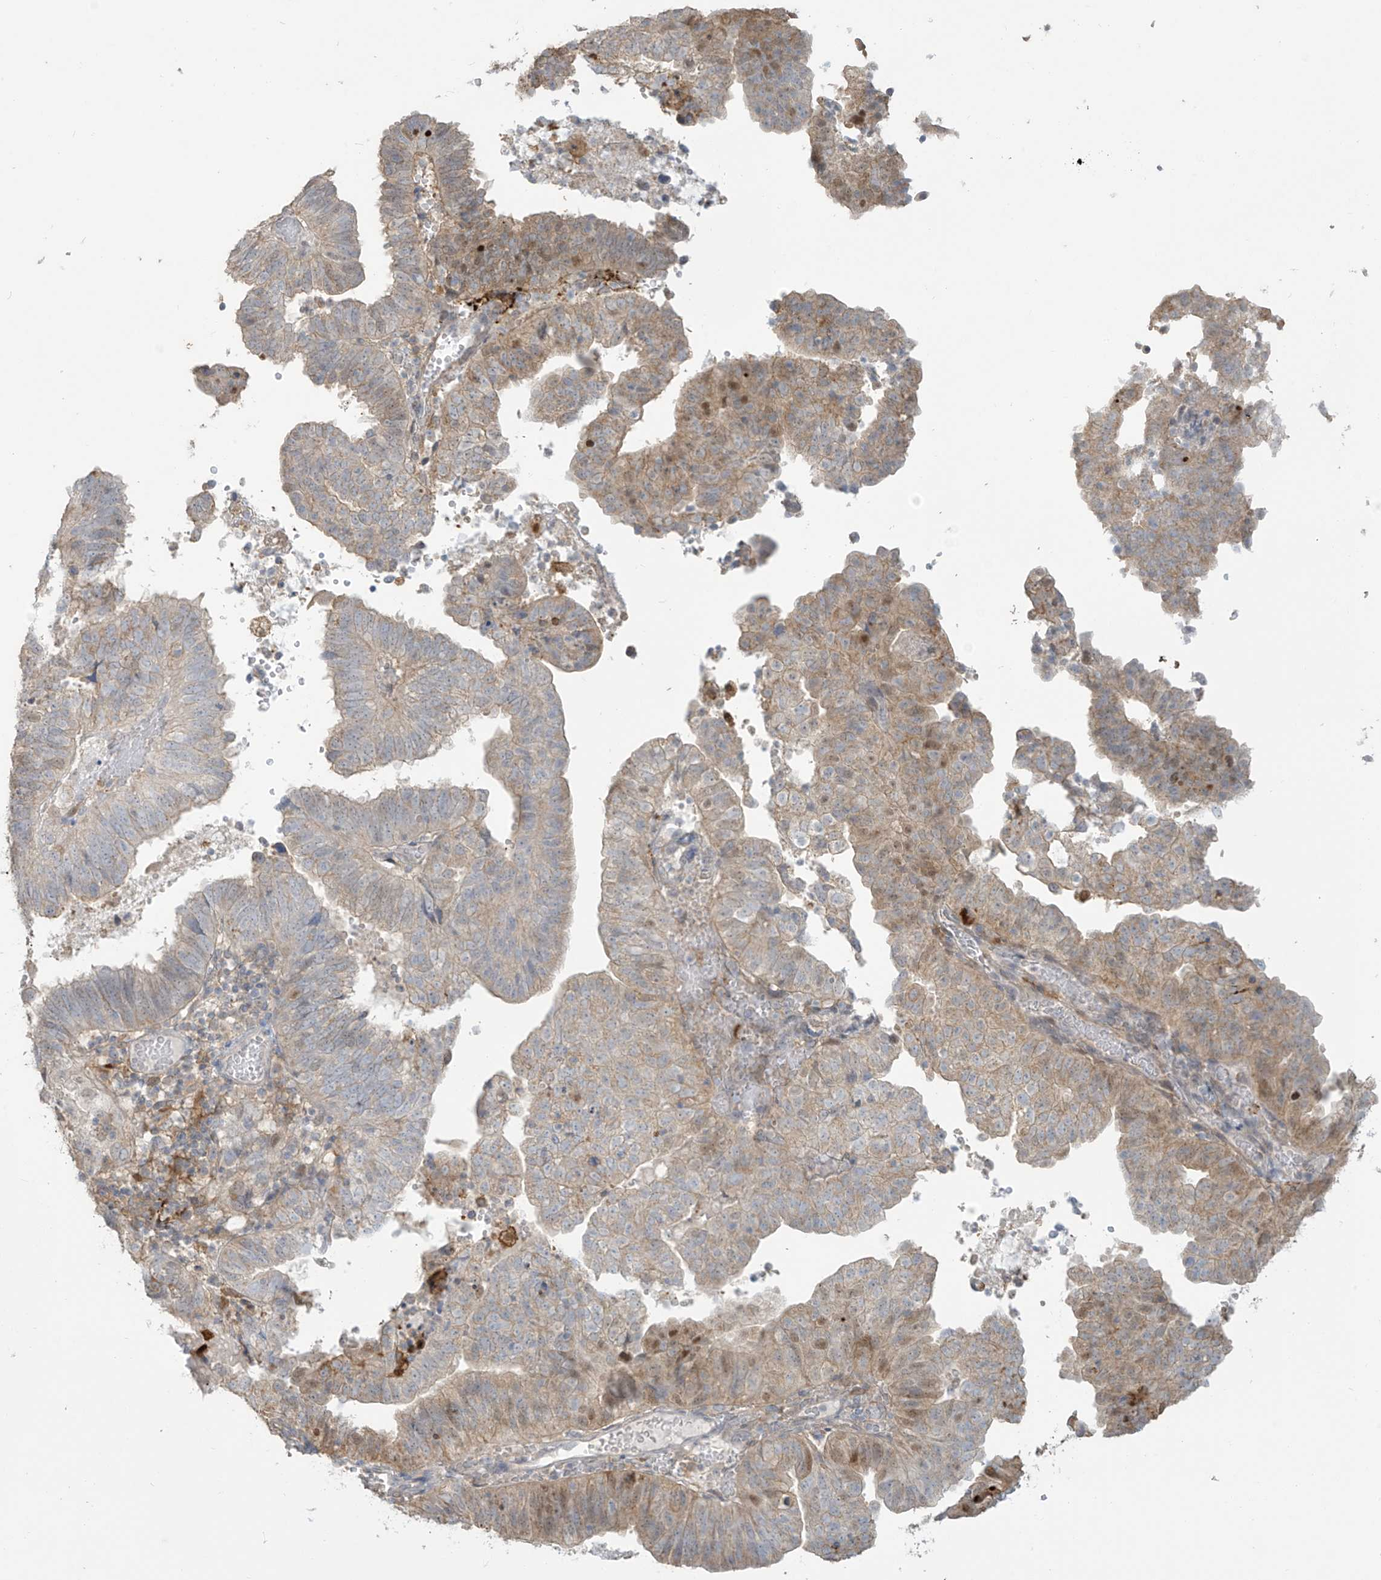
{"staining": {"intensity": "weak", "quantity": "<25%", "location": "cytoplasmic/membranous,nuclear"}, "tissue": "endometrial cancer", "cell_type": "Tumor cells", "image_type": "cancer", "snomed": [{"axis": "morphology", "description": "Adenocarcinoma, NOS"}, {"axis": "topography", "description": "Uterus"}], "caption": "There is no significant positivity in tumor cells of endometrial cancer (adenocarcinoma). (DAB (3,3'-diaminobenzidine) IHC visualized using brightfield microscopy, high magnification).", "gene": "TAGAP", "patient": {"sex": "female", "age": 77}}